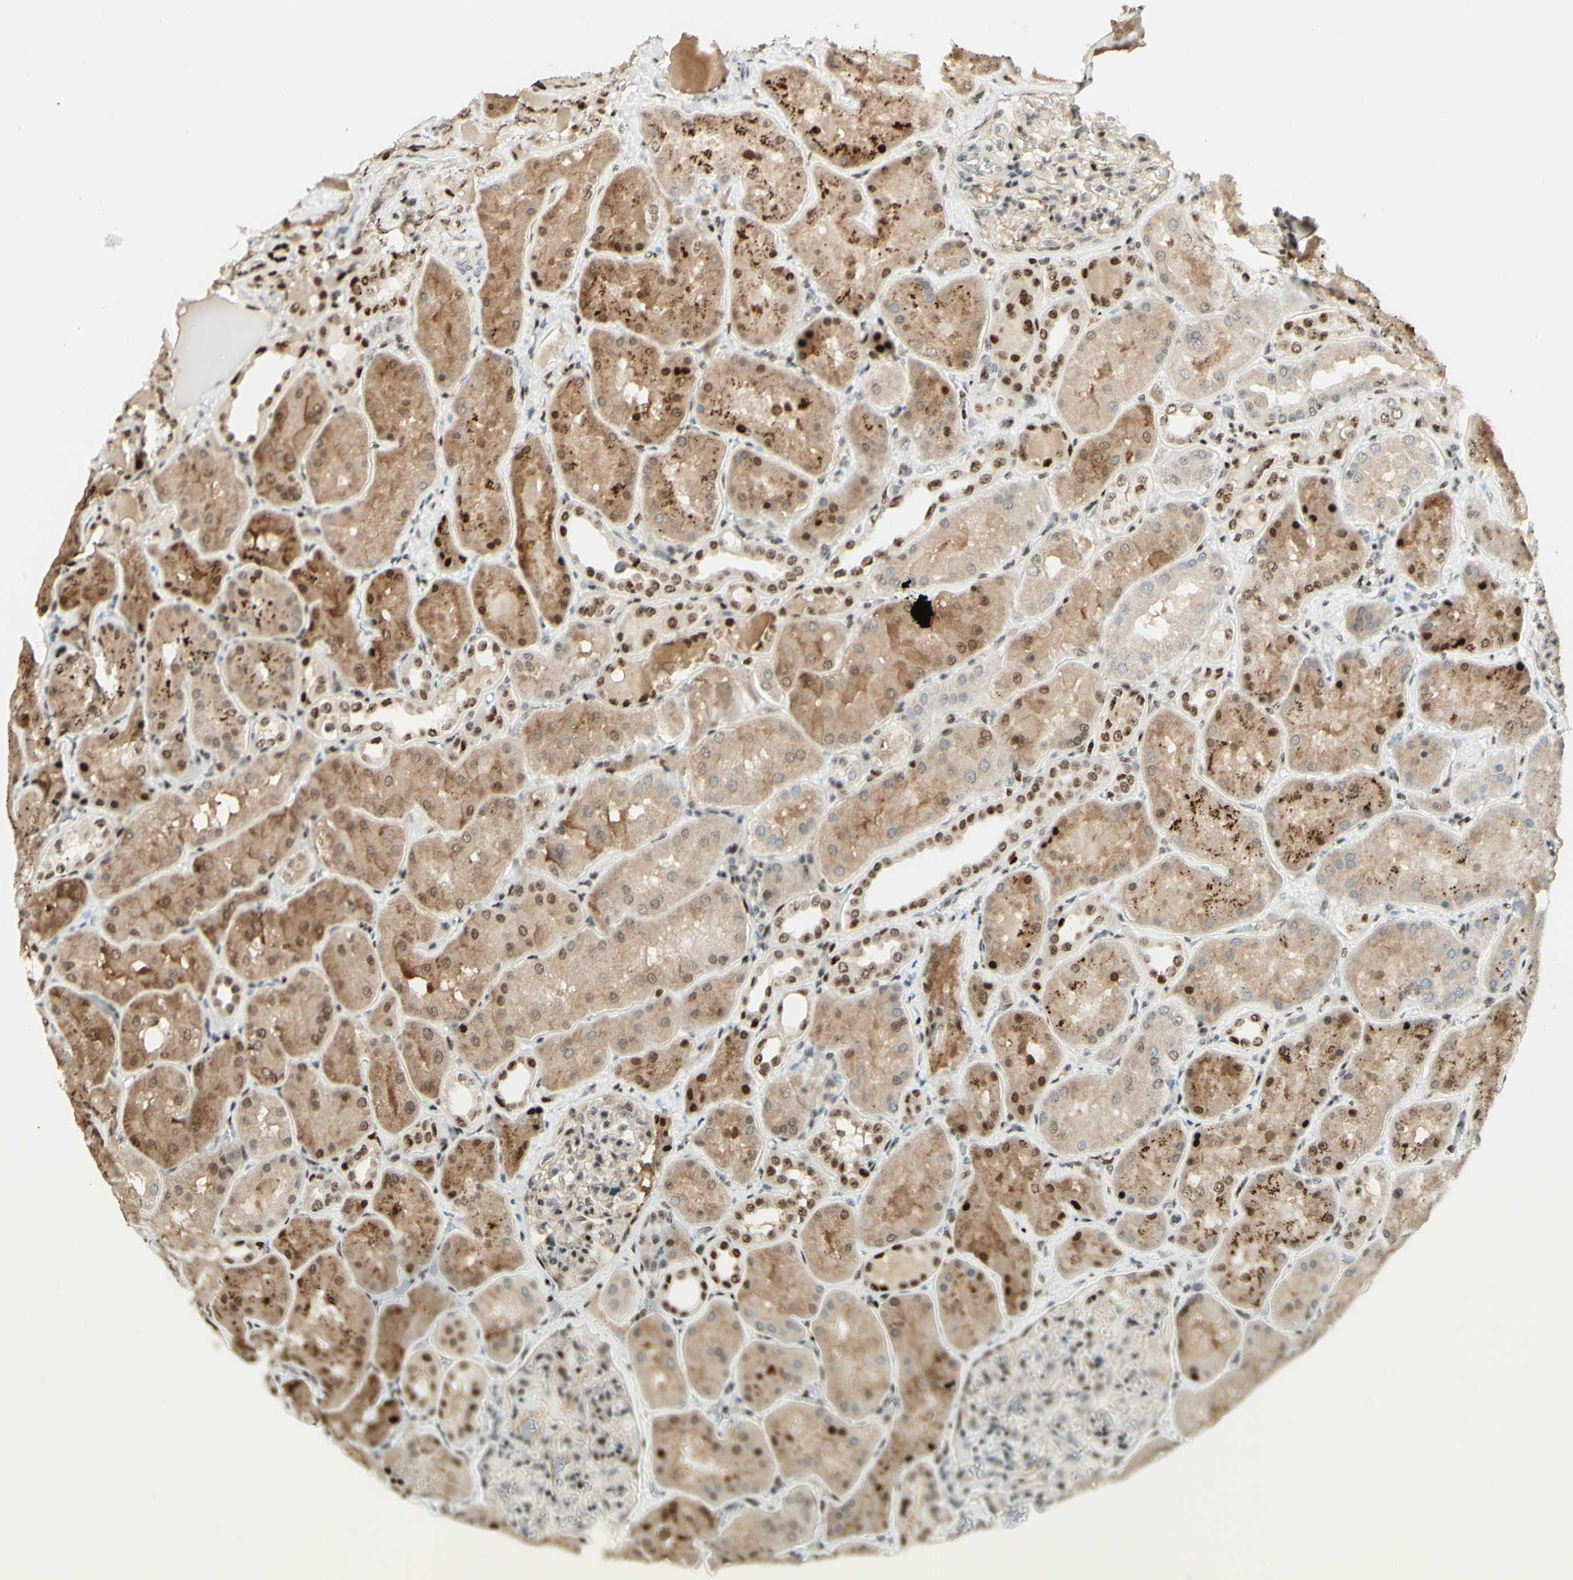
{"staining": {"intensity": "negative", "quantity": "none", "location": "none"}, "tissue": "kidney", "cell_type": "Cells in glomeruli", "image_type": "normal", "snomed": [{"axis": "morphology", "description": "Normal tissue, NOS"}, {"axis": "topography", "description": "Kidney"}], "caption": "This is an IHC photomicrograph of unremarkable human kidney. There is no expression in cells in glomeruli.", "gene": "CDKL5", "patient": {"sex": "female", "age": 56}}